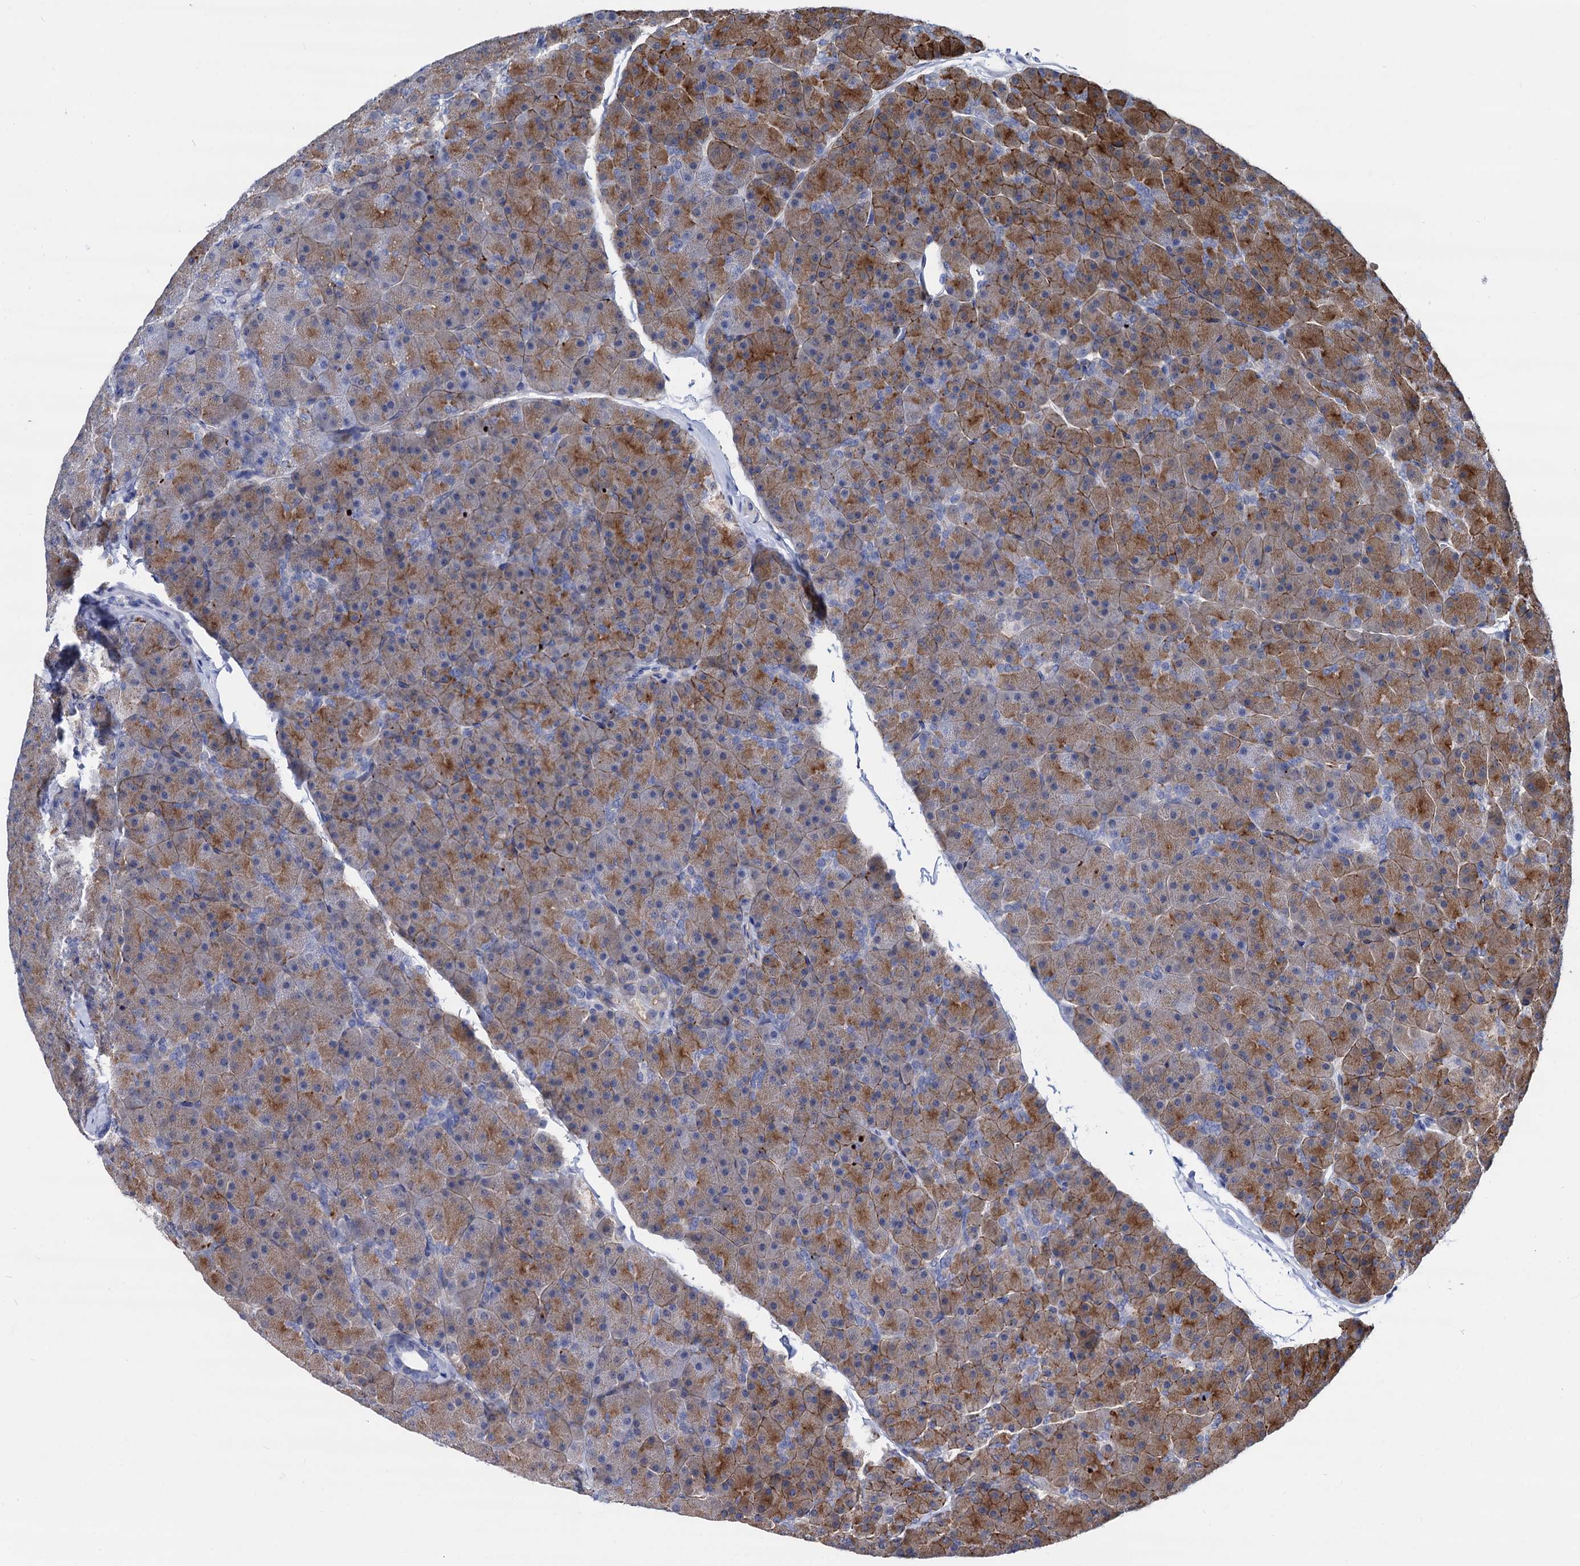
{"staining": {"intensity": "moderate", "quantity": ">75%", "location": "cytoplasmic/membranous"}, "tissue": "pancreas", "cell_type": "Exocrine glandular cells", "image_type": "normal", "snomed": [{"axis": "morphology", "description": "Normal tissue, NOS"}, {"axis": "topography", "description": "Pancreas"}], "caption": "Pancreas stained with DAB immunohistochemistry demonstrates medium levels of moderate cytoplasmic/membranous positivity in approximately >75% of exocrine glandular cells. The protein of interest is shown in brown color, while the nuclei are stained blue.", "gene": "PSMD4", "patient": {"sex": "male", "age": 36}}